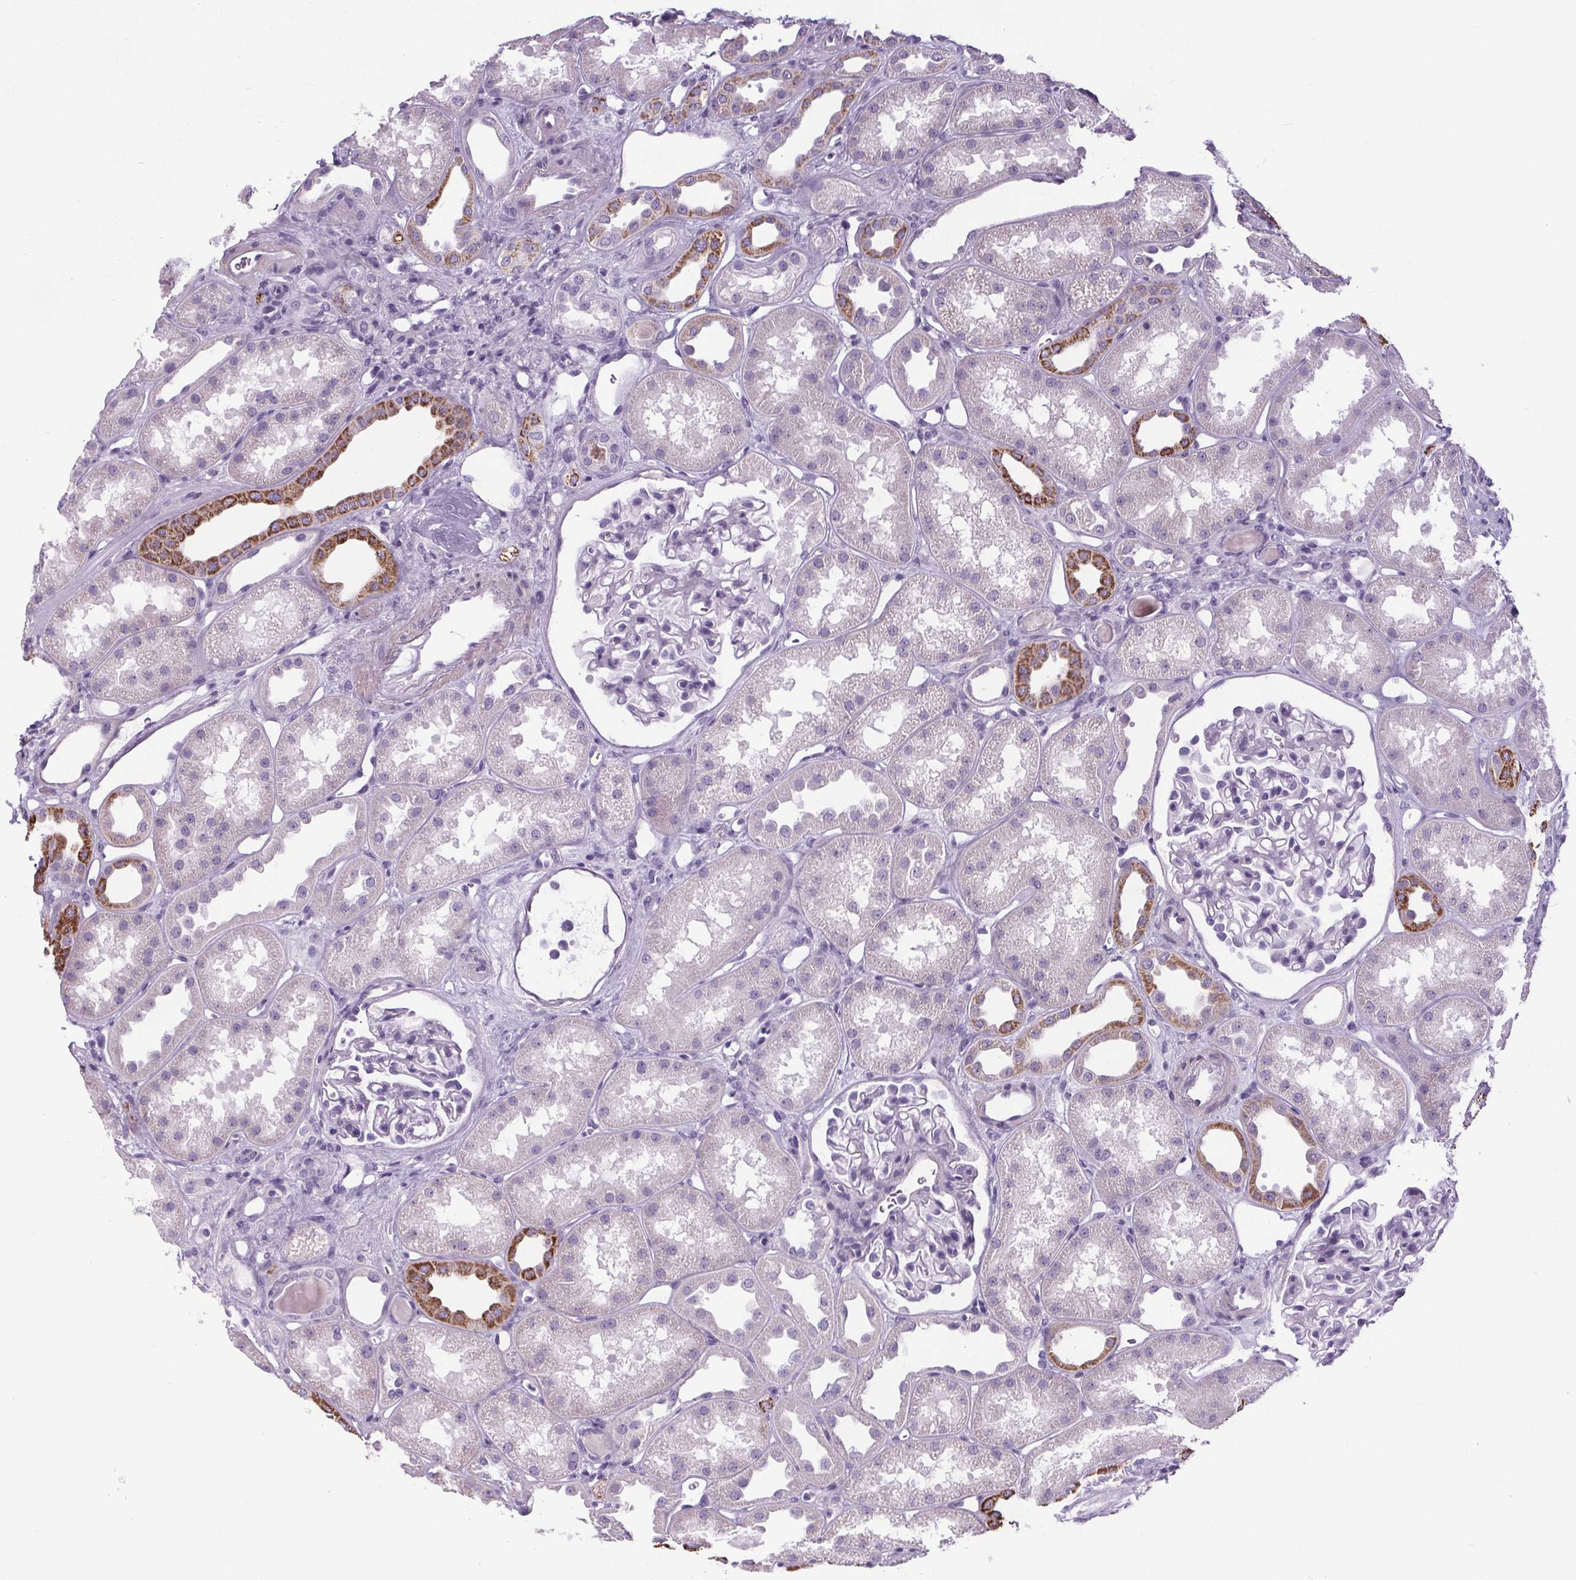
{"staining": {"intensity": "negative", "quantity": "none", "location": "none"}, "tissue": "kidney", "cell_type": "Cells in glomeruli", "image_type": "normal", "snomed": [{"axis": "morphology", "description": "Normal tissue, NOS"}, {"axis": "topography", "description": "Kidney"}], "caption": "Protein analysis of normal kidney shows no significant positivity in cells in glomeruli.", "gene": "ELAVL2", "patient": {"sex": "male", "age": 61}}